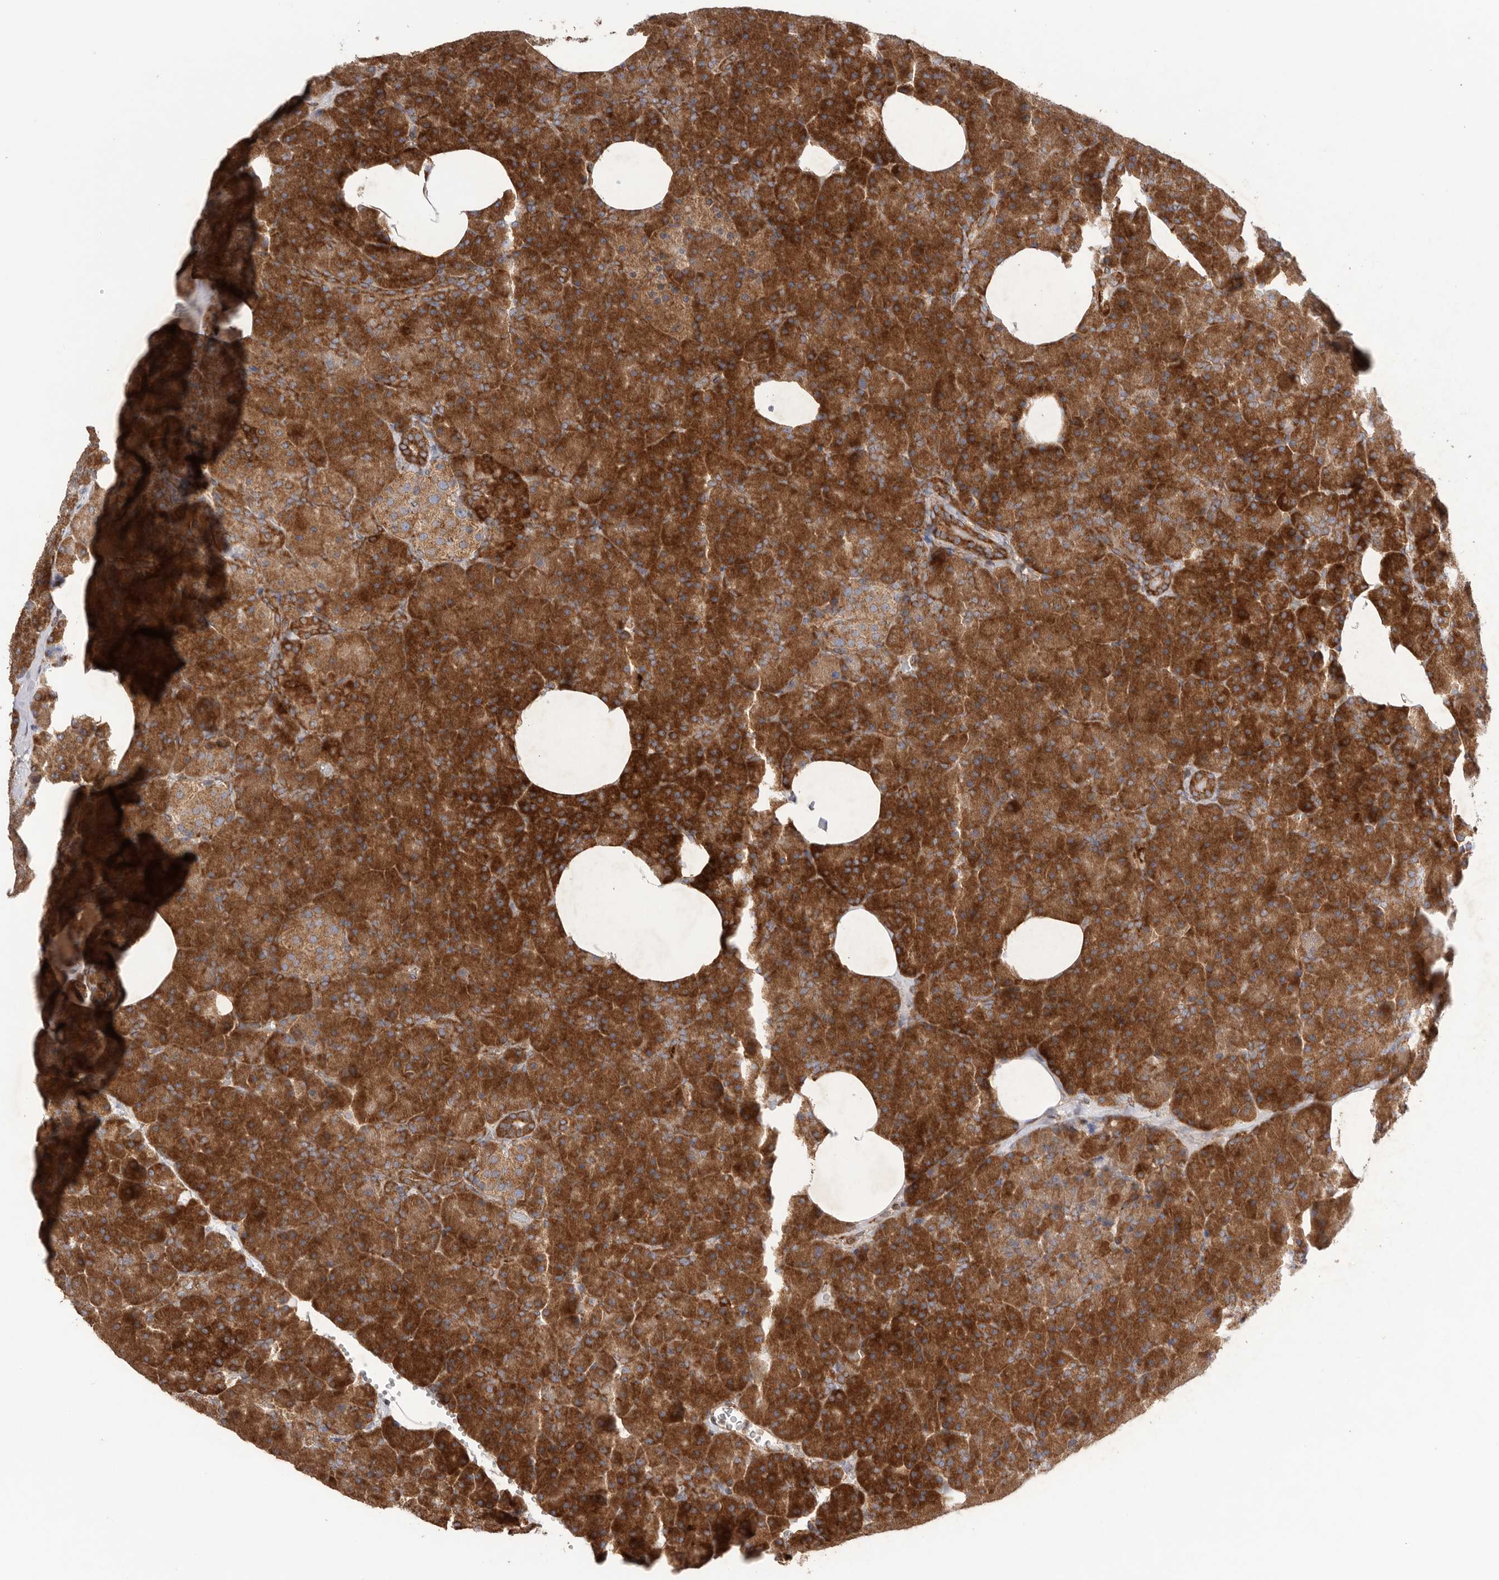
{"staining": {"intensity": "strong", "quantity": ">75%", "location": "cytoplasmic/membranous"}, "tissue": "pancreas", "cell_type": "Exocrine glandular cells", "image_type": "normal", "snomed": [{"axis": "morphology", "description": "Normal tissue, NOS"}, {"axis": "morphology", "description": "Carcinoid, malignant, NOS"}, {"axis": "topography", "description": "Pancreas"}], "caption": "Normal pancreas displays strong cytoplasmic/membranous expression in approximately >75% of exocrine glandular cells, visualized by immunohistochemistry.", "gene": "SERBP1", "patient": {"sex": "female", "age": 35}}